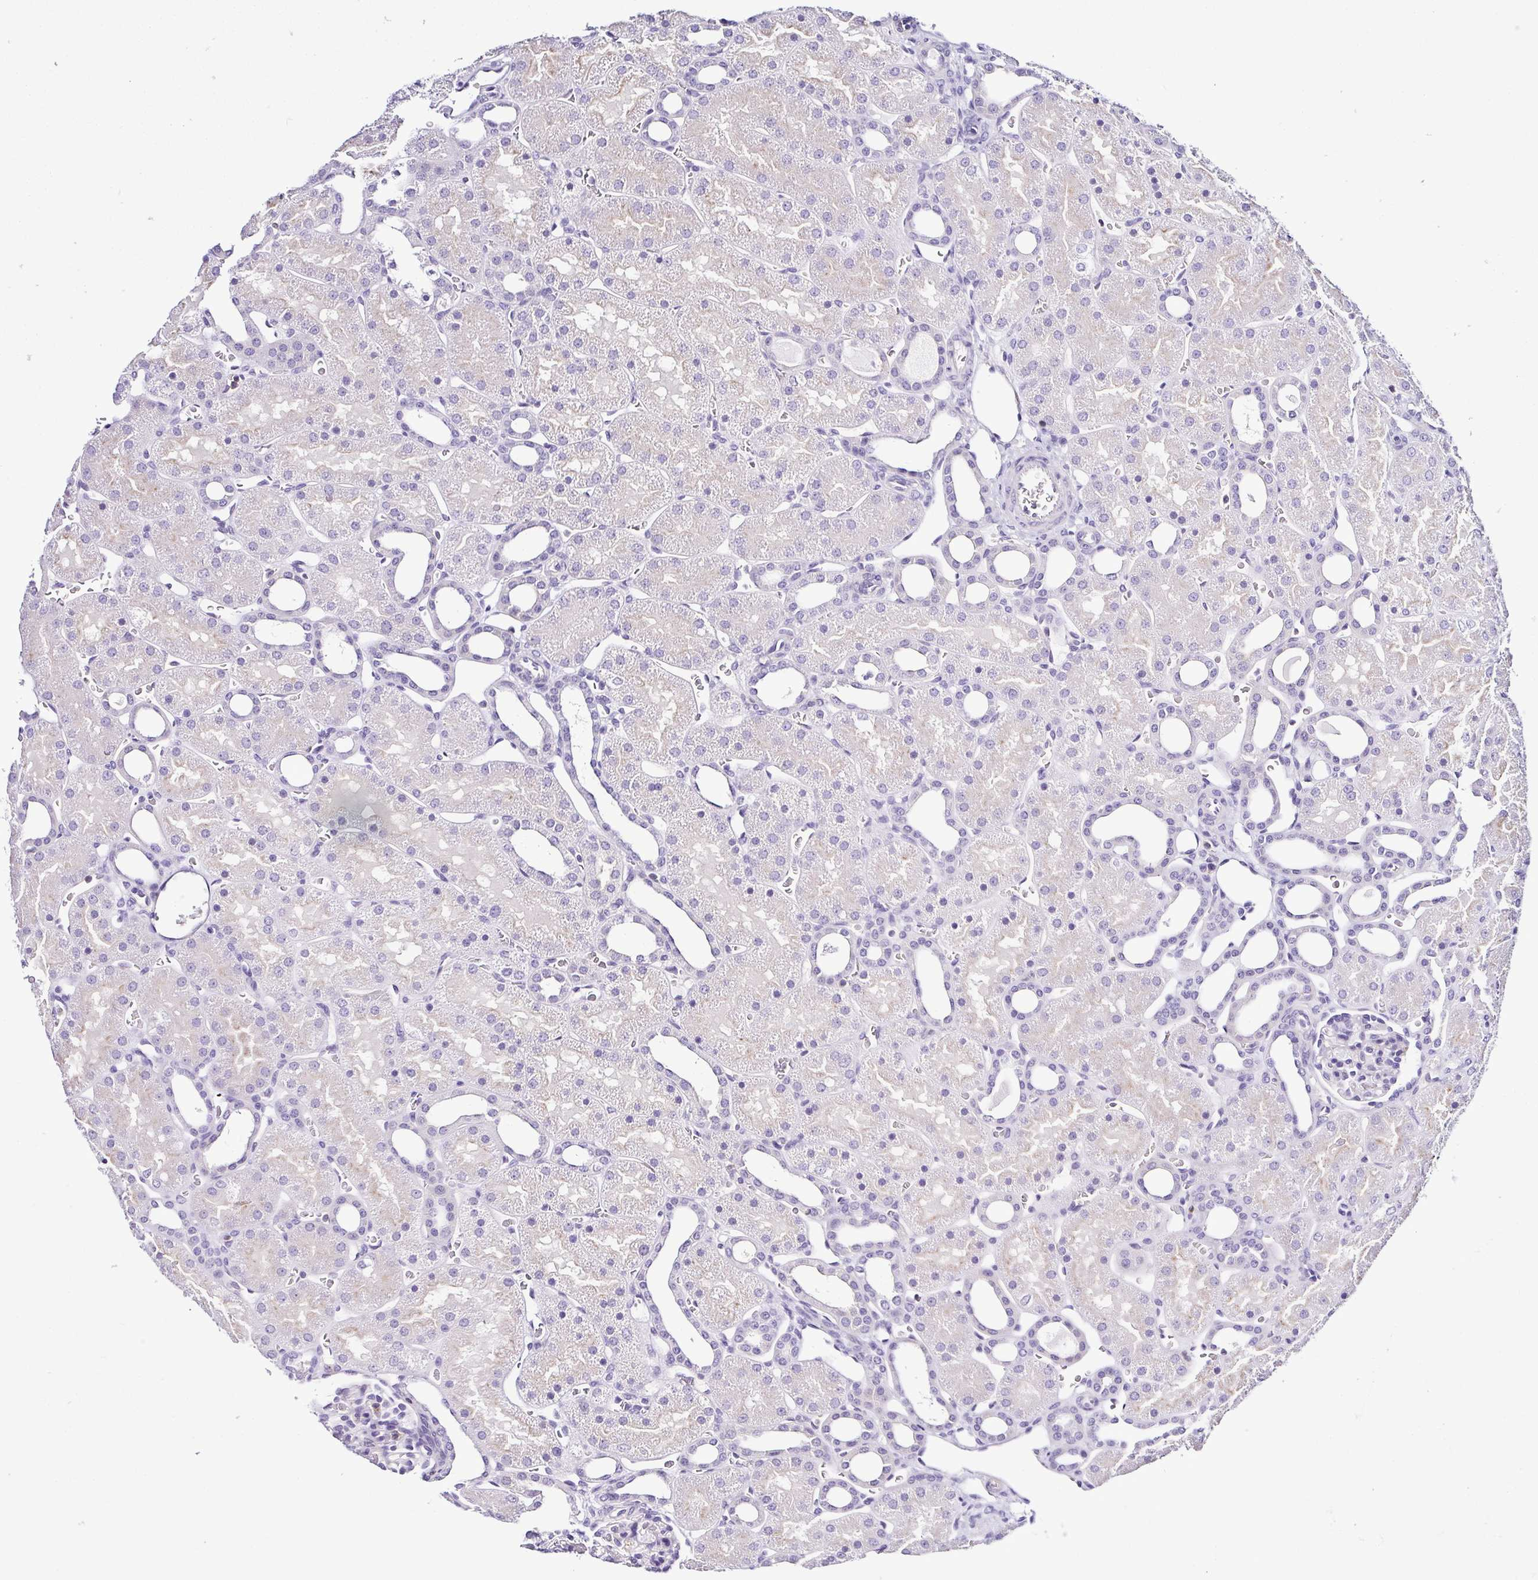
{"staining": {"intensity": "negative", "quantity": "none", "location": "none"}, "tissue": "kidney", "cell_type": "Cells in glomeruli", "image_type": "normal", "snomed": [{"axis": "morphology", "description": "Normal tissue, NOS"}, {"axis": "topography", "description": "Kidney"}], "caption": "Cells in glomeruli are negative for brown protein staining in unremarkable kidney. Nuclei are stained in blue.", "gene": "TNNT2", "patient": {"sex": "male", "age": 2}}